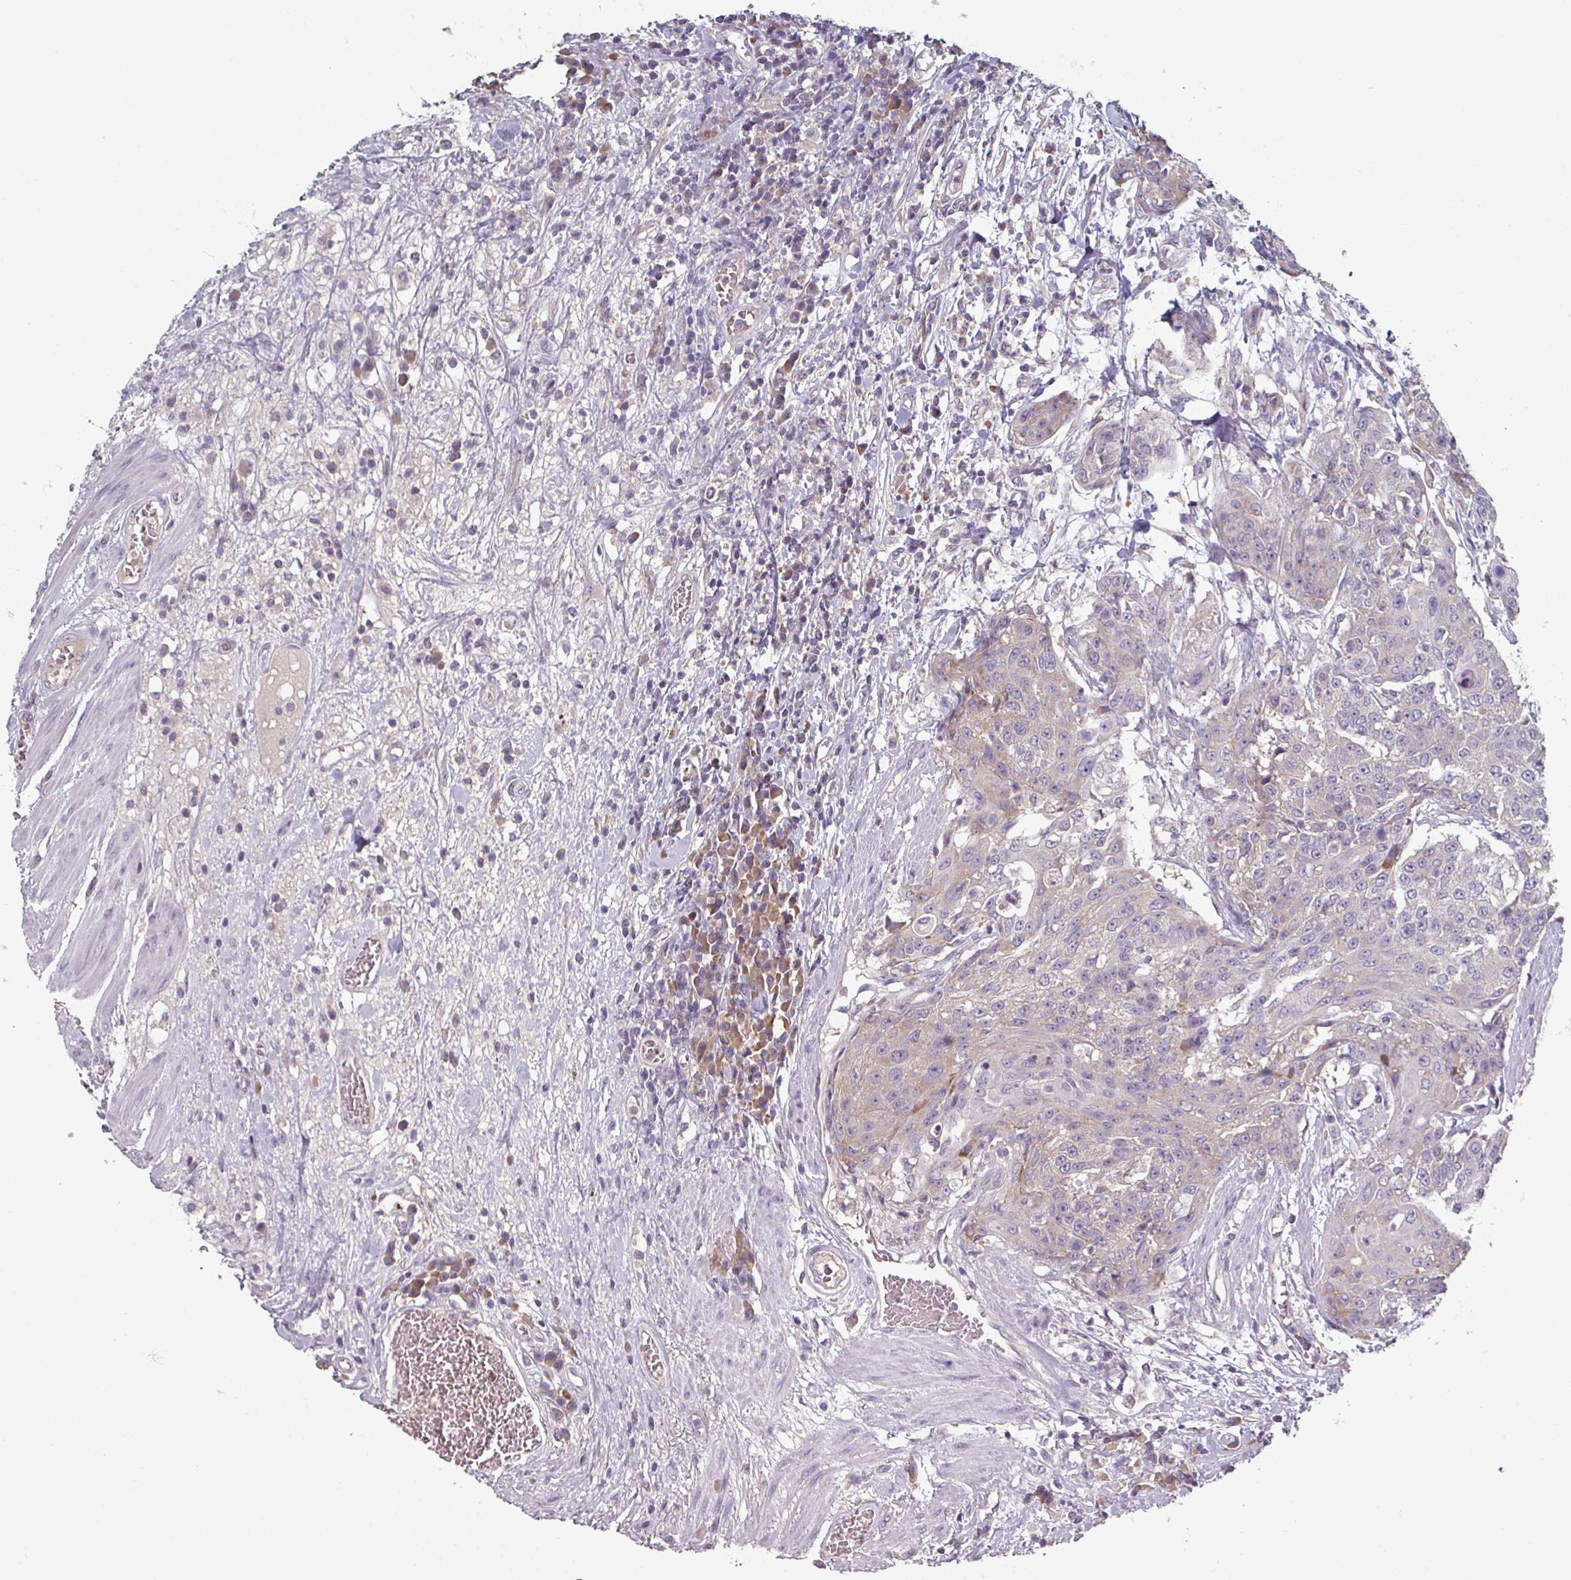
{"staining": {"intensity": "negative", "quantity": "none", "location": "none"}, "tissue": "urothelial cancer", "cell_type": "Tumor cells", "image_type": "cancer", "snomed": [{"axis": "morphology", "description": "Urothelial carcinoma, High grade"}, {"axis": "topography", "description": "Urinary bladder"}], "caption": "DAB immunohistochemical staining of high-grade urothelial carcinoma reveals no significant expression in tumor cells.", "gene": "PRAMEF8", "patient": {"sex": "female", "age": 63}}